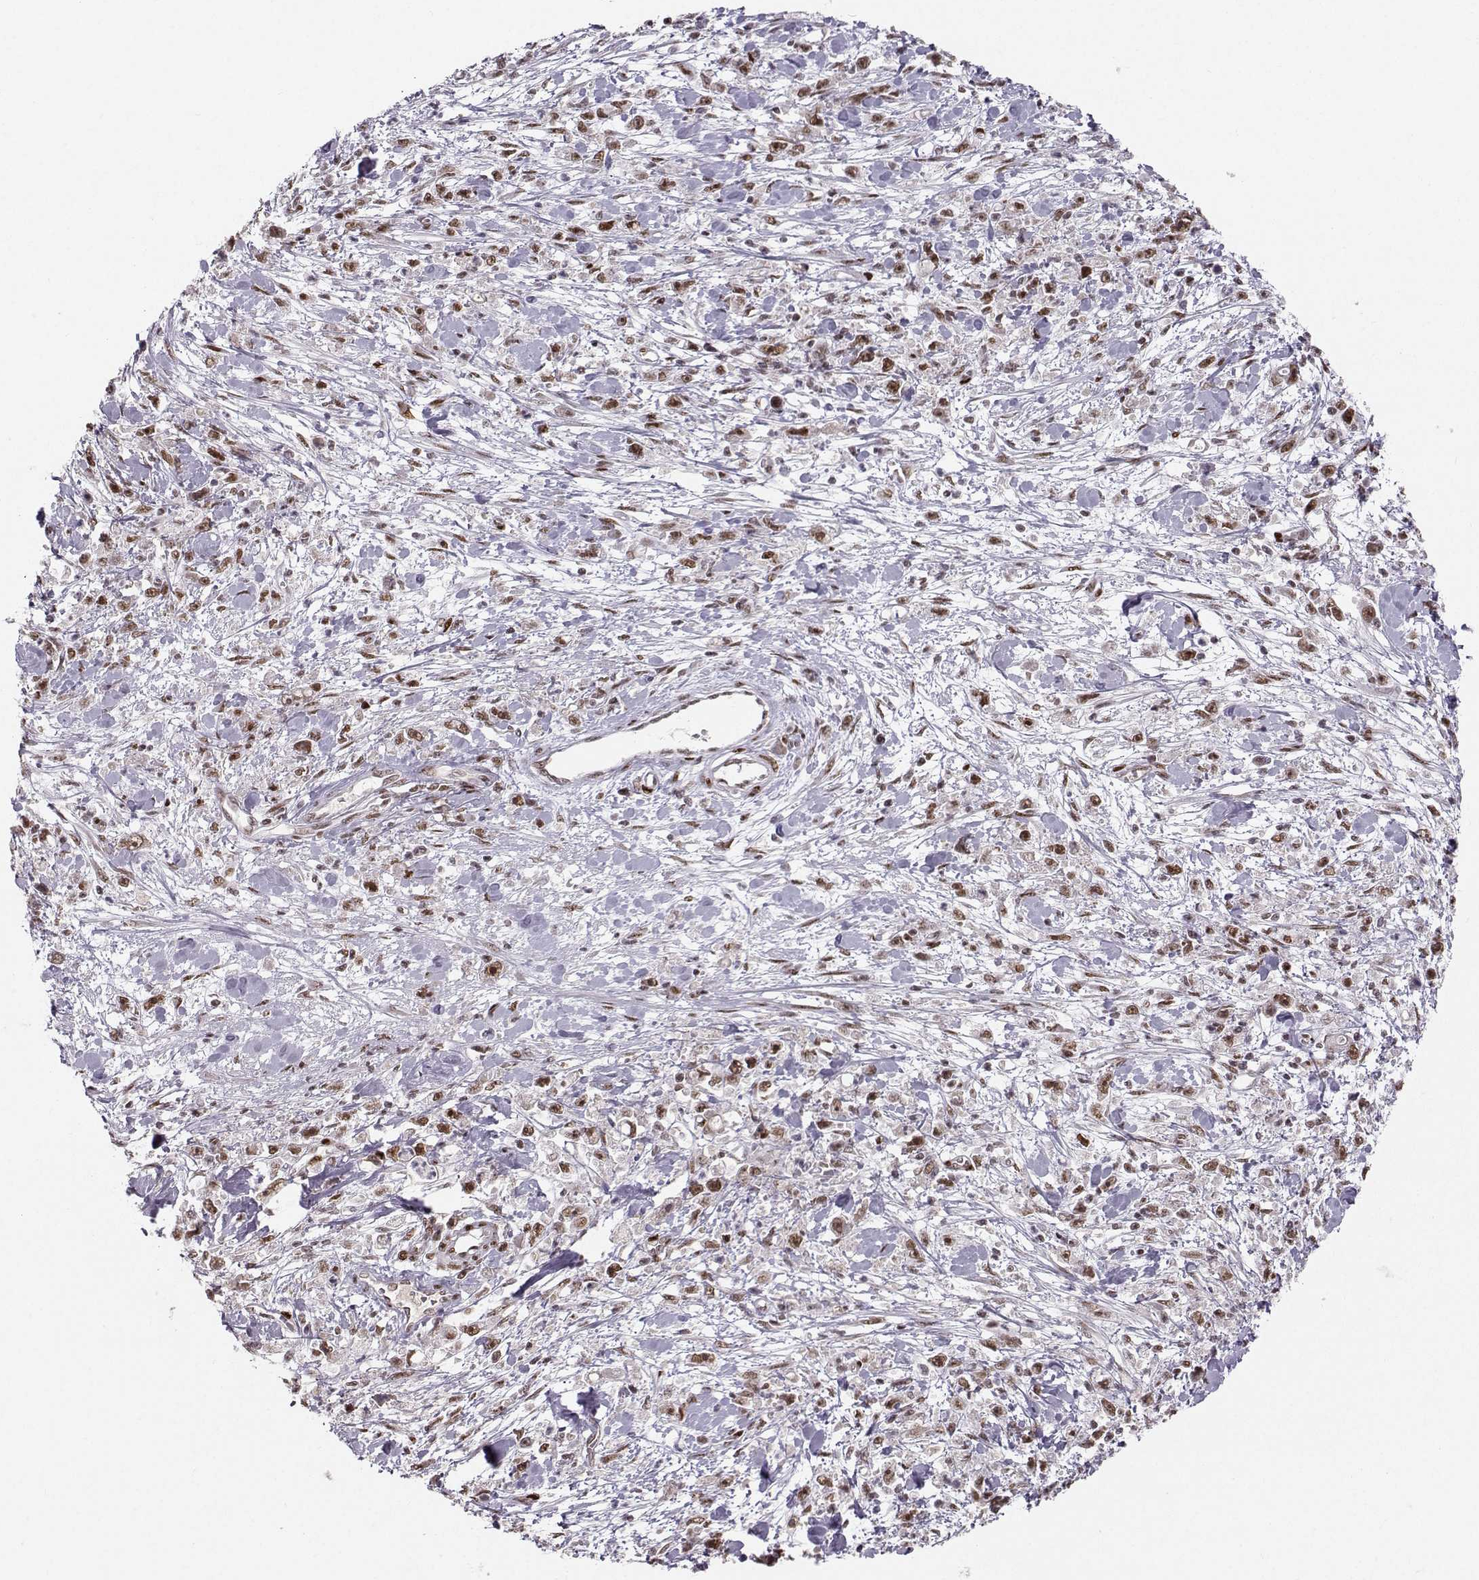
{"staining": {"intensity": "moderate", "quantity": ">75%", "location": "nuclear"}, "tissue": "stomach cancer", "cell_type": "Tumor cells", "image_type": "cancer", "snomed": [{"axis": "morphology", "description": "Adenocarcinoma, NOS"}, {"axis": "topography", "description": "Stomach"}], "caption": "Moderate nuclear expression for a protein is seen in about >75% of tumor cells of adenocarcinoma (stomach) using IHC.", "gene": "SNAPC2", "patient": {"sex": "female", "age": 59}}